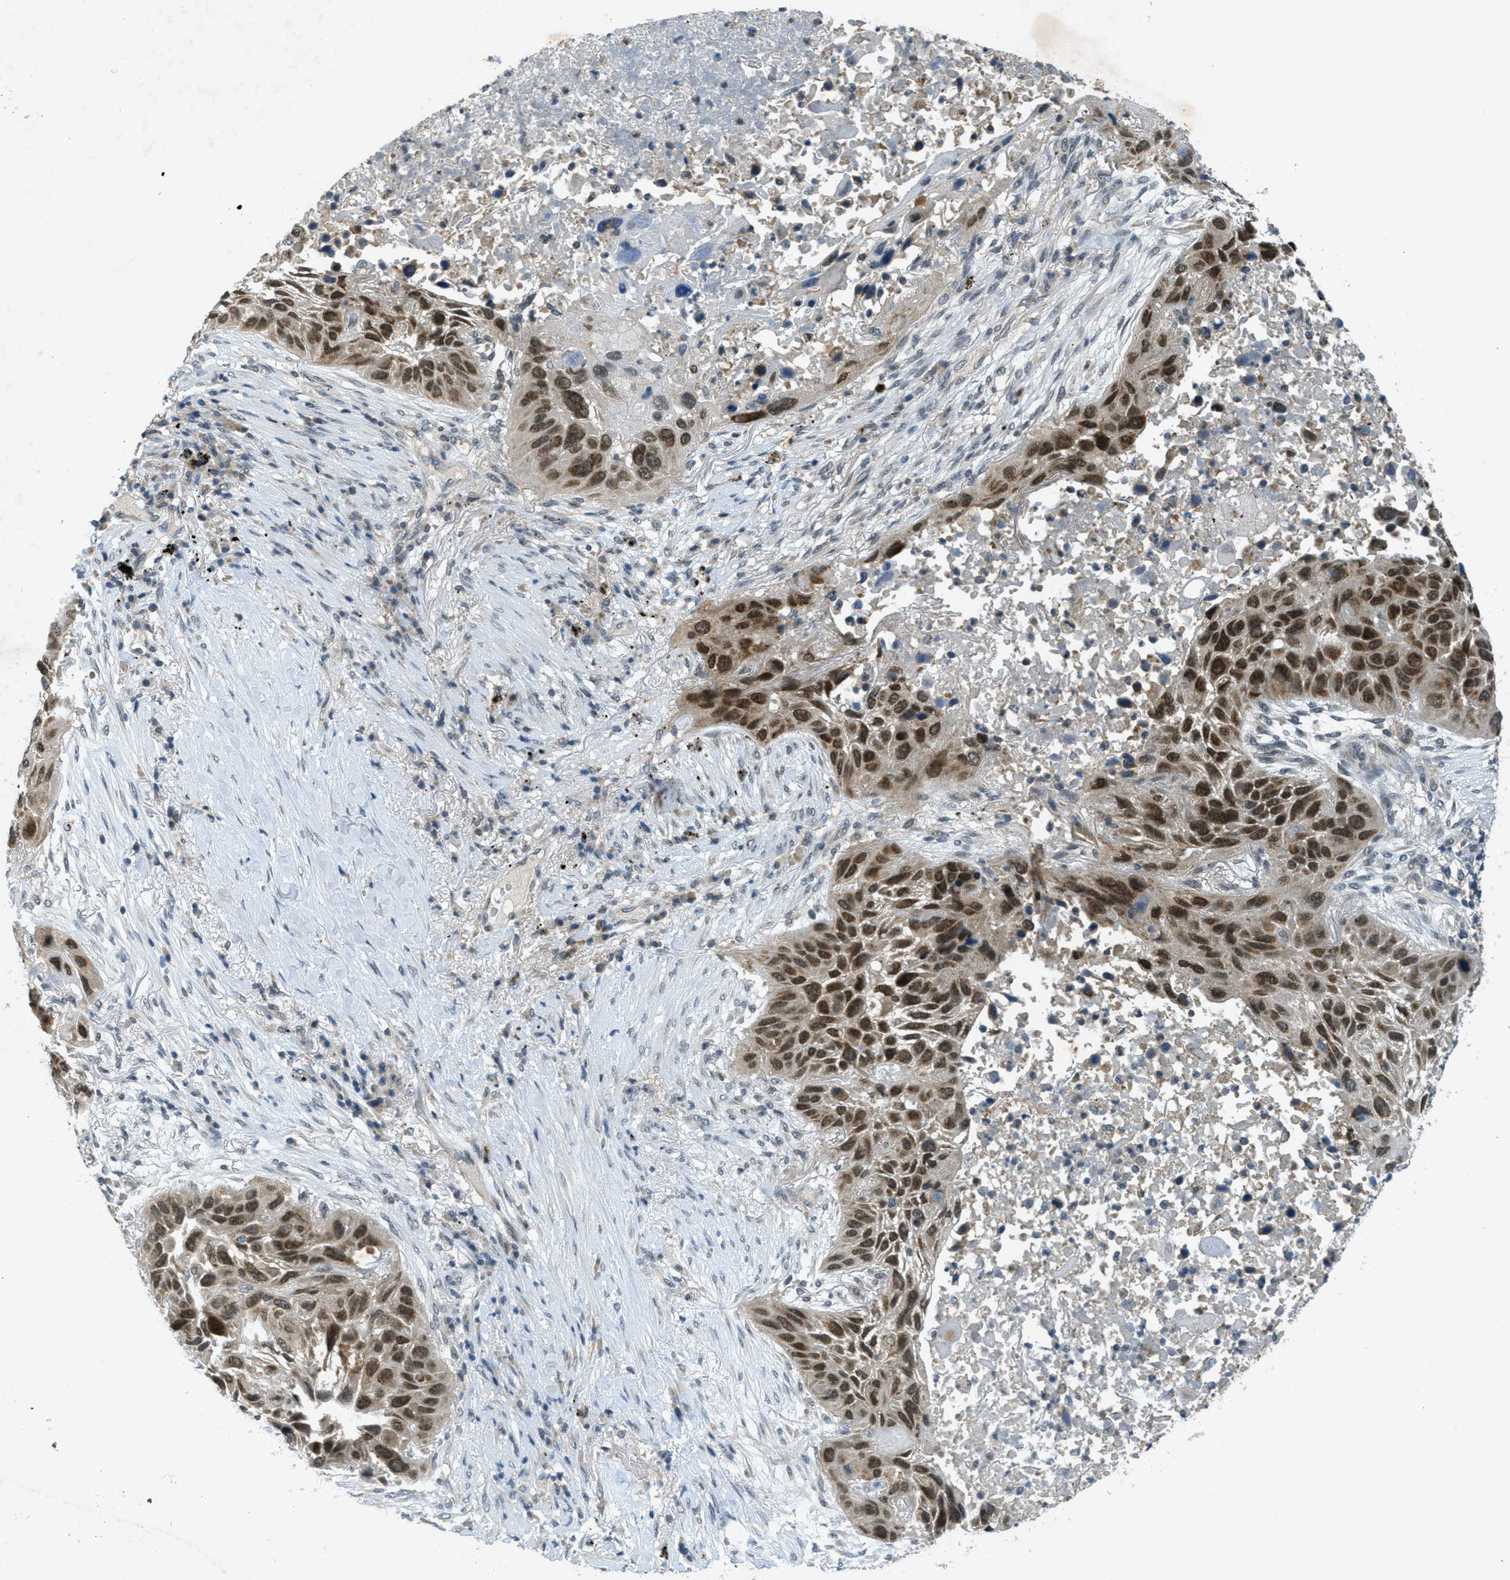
{"staining": {"intensity": "strong", "quantity": ">75%", "location": "nuclear"}, "tissue": "lung cancer", "cell_type": "Tumor cells", "image_type": "cancer", "snomed": [{"axis": "morphology", "description": "Squamous cell carcinoma, NOS"}, {"axis": "topography", "description": "Lung"}], "caption": "Lung cancer (squamous cell carcinoma) was stained to show a protein in brown. There is high levels of strong nuclear positivity in about >75% of tumor cells.", "gene": "TCF20", "patient": {"sex": "male", "age": 57}}